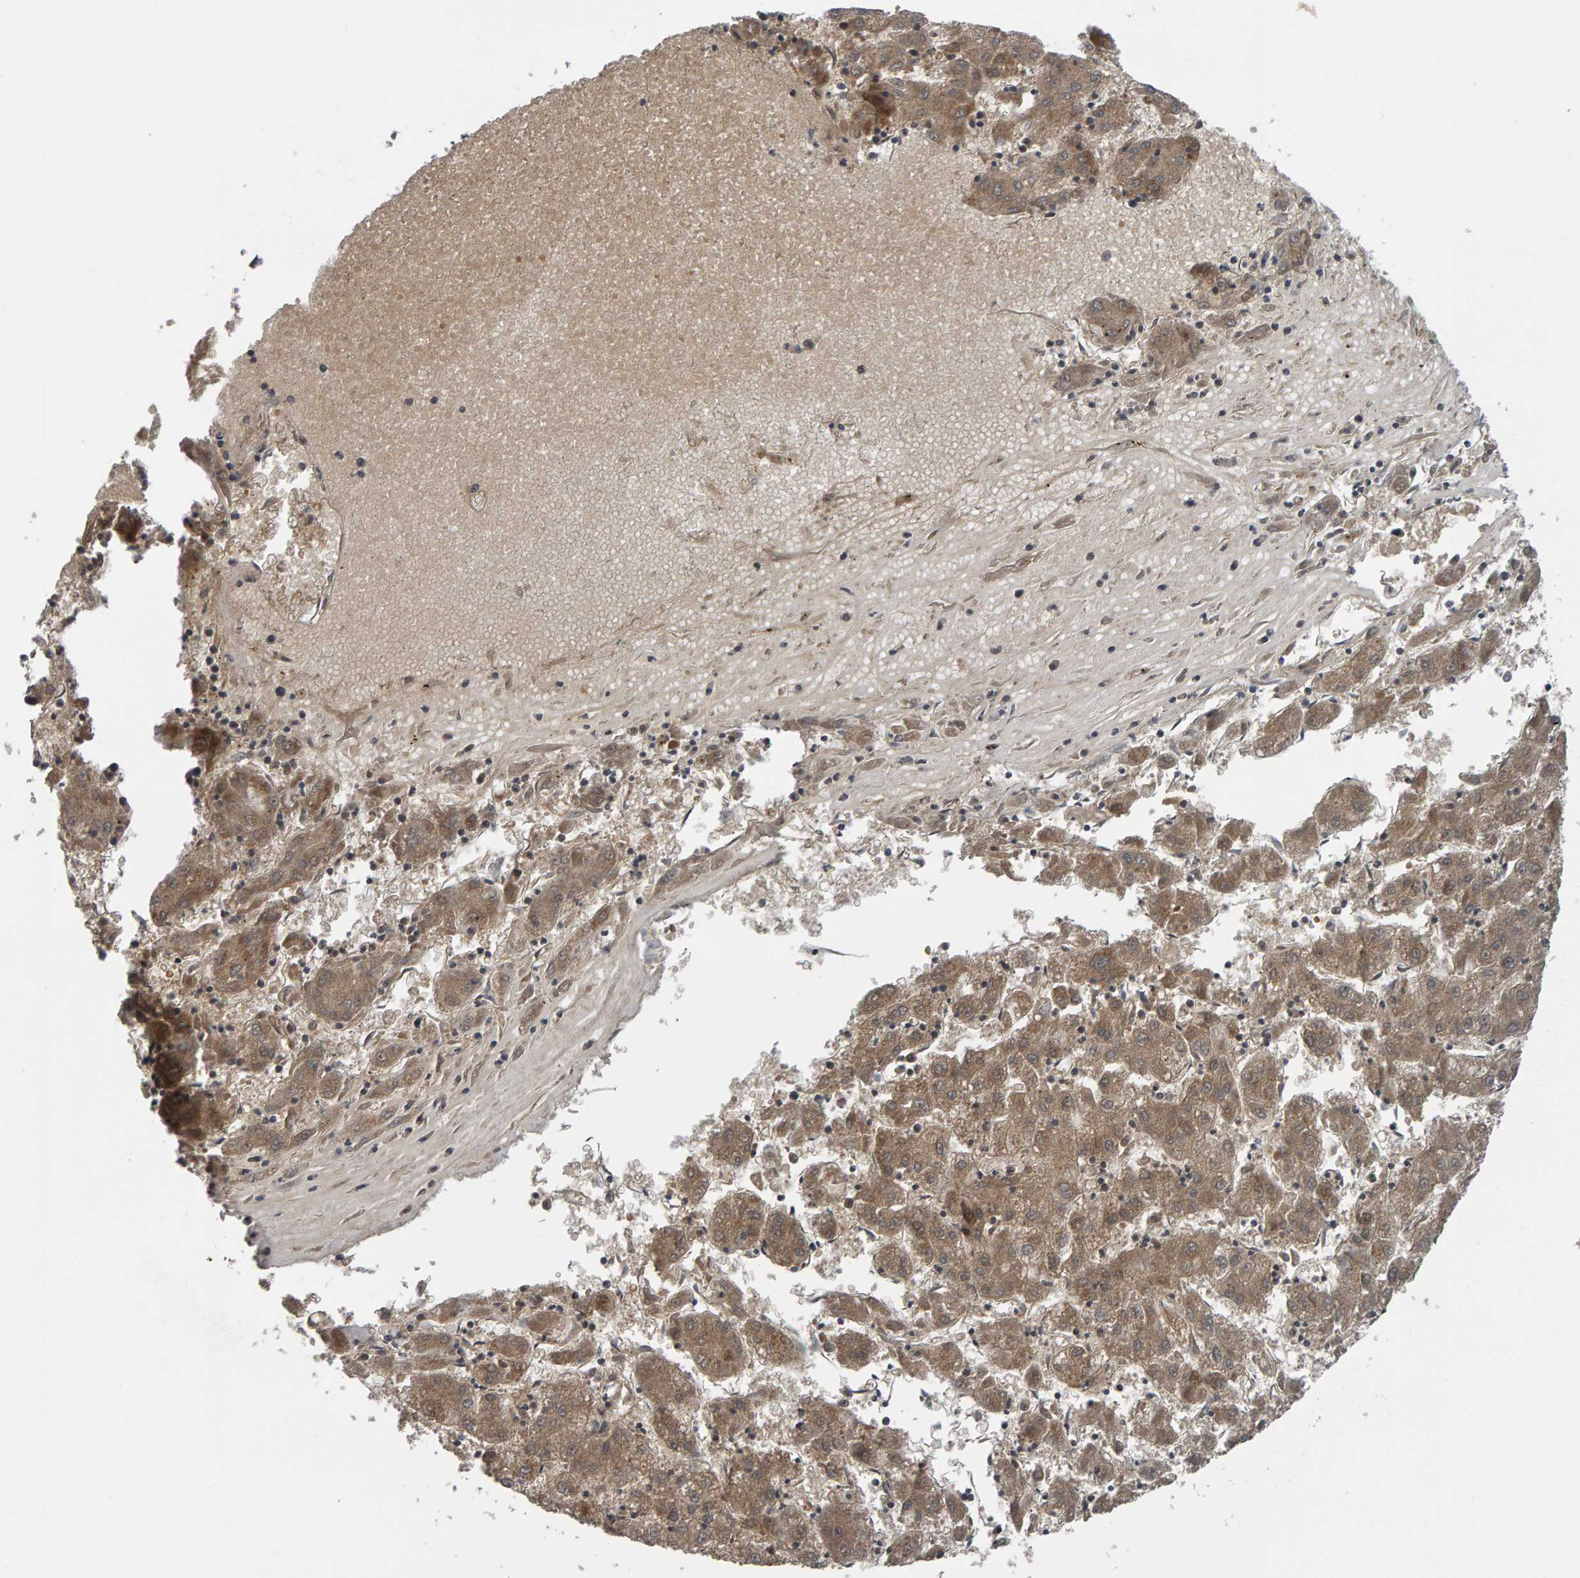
{"staining": {"intensity": "moderate", "quantity": ">75%", "location": "cytoplasmic/membranous"}, "tissue": "liver cancer", "cell_type": "Tumor cells", "image_type": "cancer", "snomed": [{"axis": "morphology", "description": "Carcinoma, Hepatocellular, NOS"}, {"axis": "topography", "description": "Liver"}], "caption": "Liver hepatocellular carcinoma was stained to show a protein in brown. There is medium levels of moderate cytoplasmic/membranous expression in approximately >75% of tumor cells.", "gene": "COASY", "patient": {"sex": "male", "age": 72}}